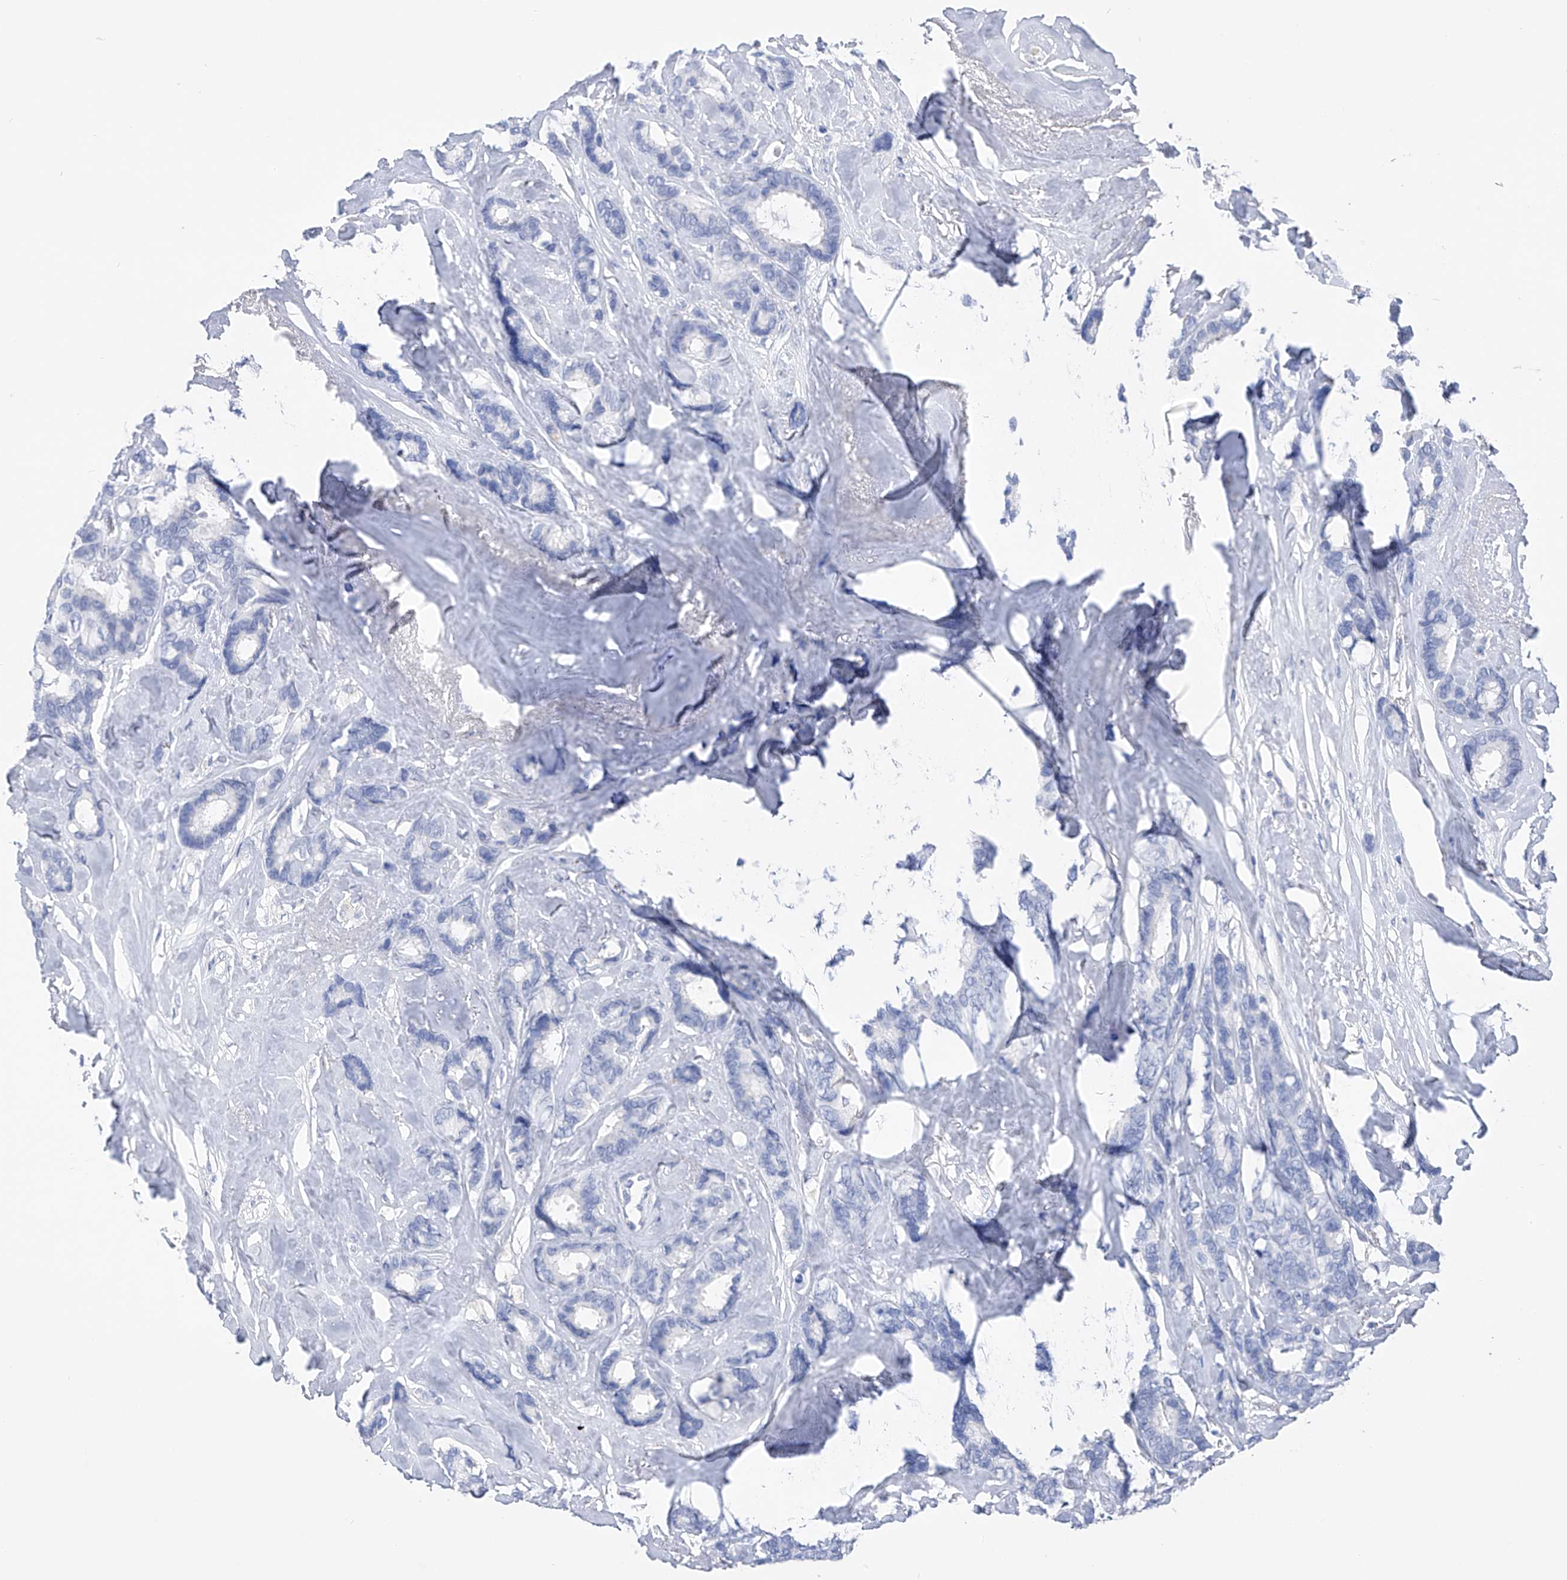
{"staining": {"intensity": "negative", "quantity": "none", "location": "none"}, "tissue": "breast cancer", "cell_type": "Tumor cells", "image_type": "cancer", "snomed": [{"axis": "morphology", "description": "Duct carcinoma"}, {"axis": "topography", "description": "Breast"}], "caption": "The histopathology image displays no staining of tumor cells in infiltrating ductal carcinoma (breast).", "gene": "ADRA1A", "patient": {"sex": "female", "age": 87}}